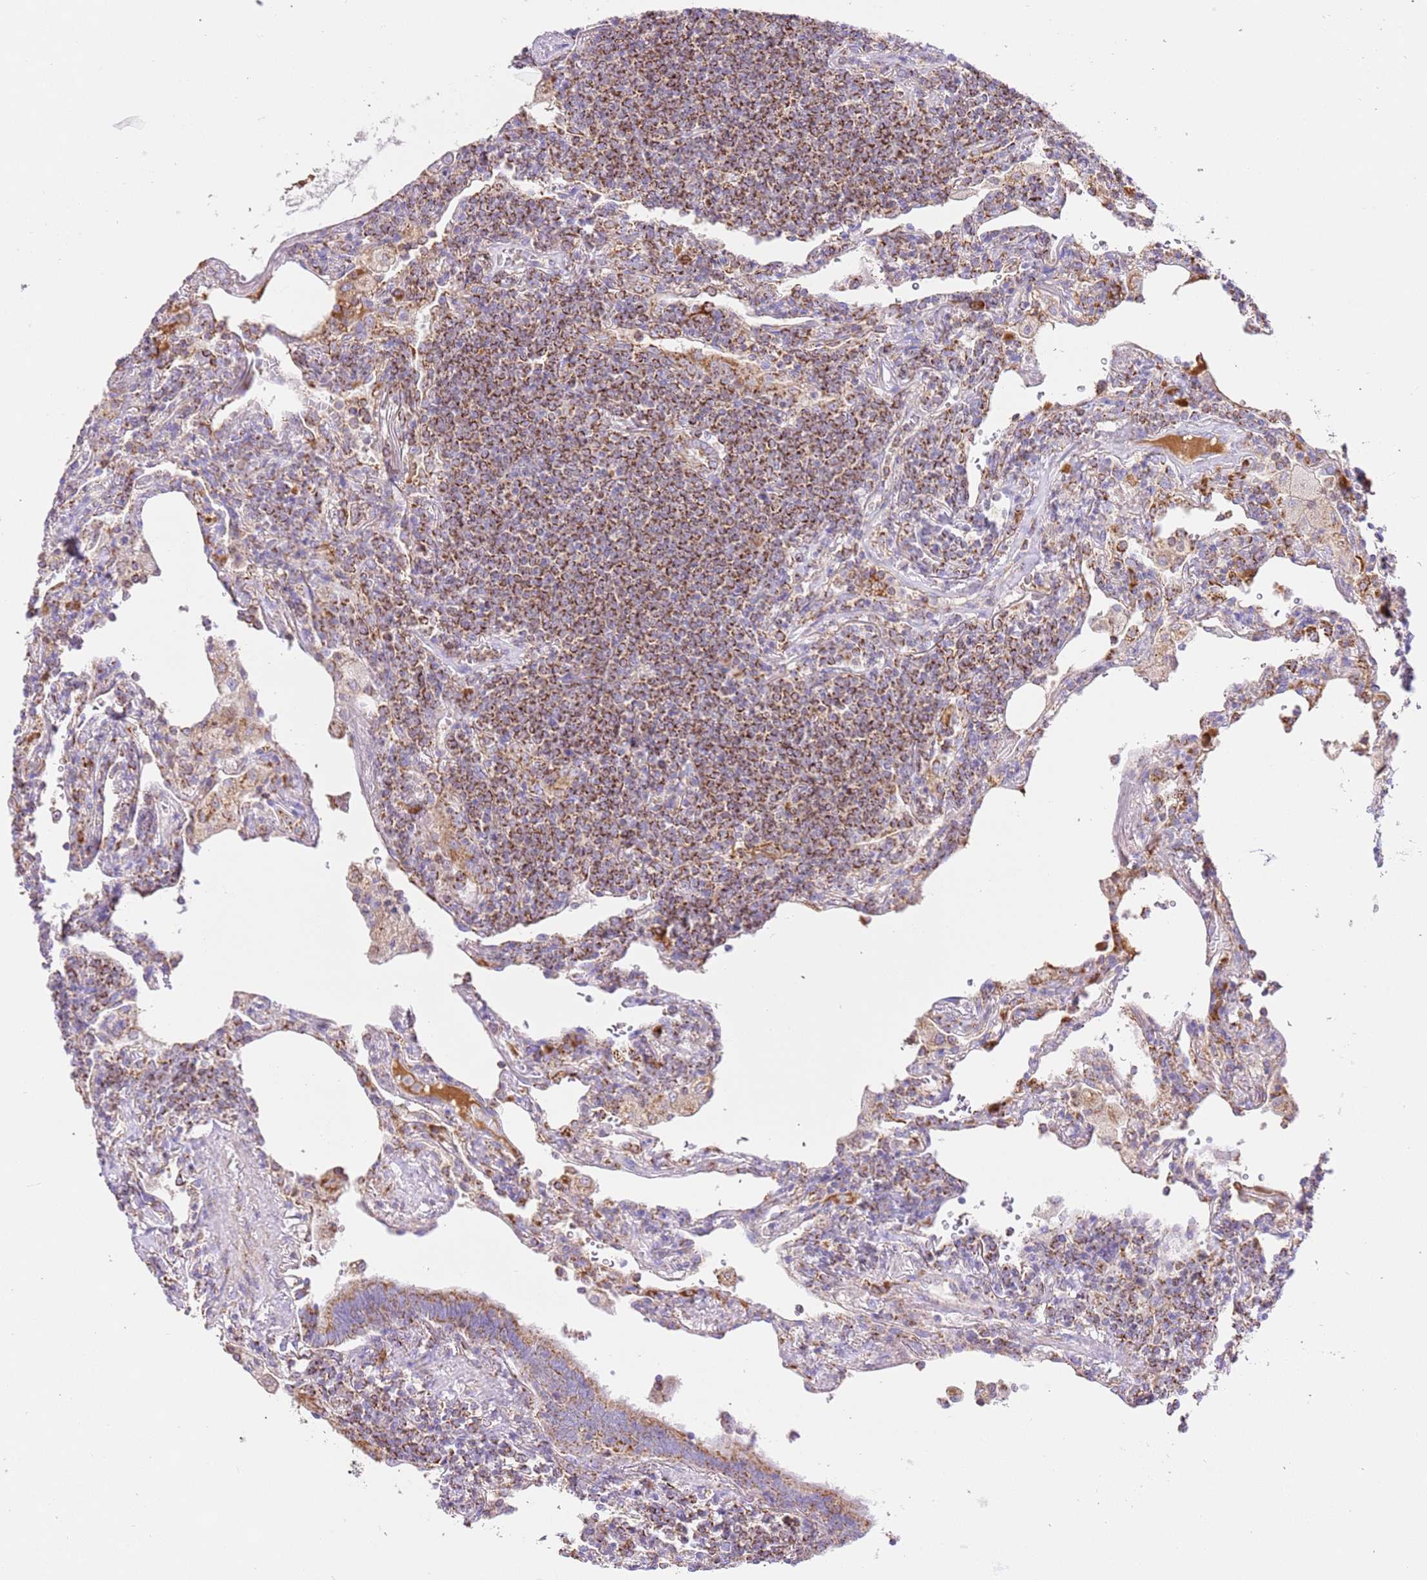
{"staining": {"intensity": "strong", "quantity": ">75%", "location": "cytoplasmic/membranous"}, "tissue": "lymphoma", "cell_type": "Tumor cells", "image_type": "cancer", "snomed": [{"axis": "morphology", "description": "Malignant lymphoma, non-Hodgkin's type, Low grade"}, {"axis": "topography", "description": "Lung"}], "caption": "There is high levels of strong cytoplasmic/membranous positivity in tumor cells of lymphoma, as demonstrated by immunohistochemical staining (brown color).", "gene": "ZBTB39", "patient": {"sex": "female", "age": 71}}